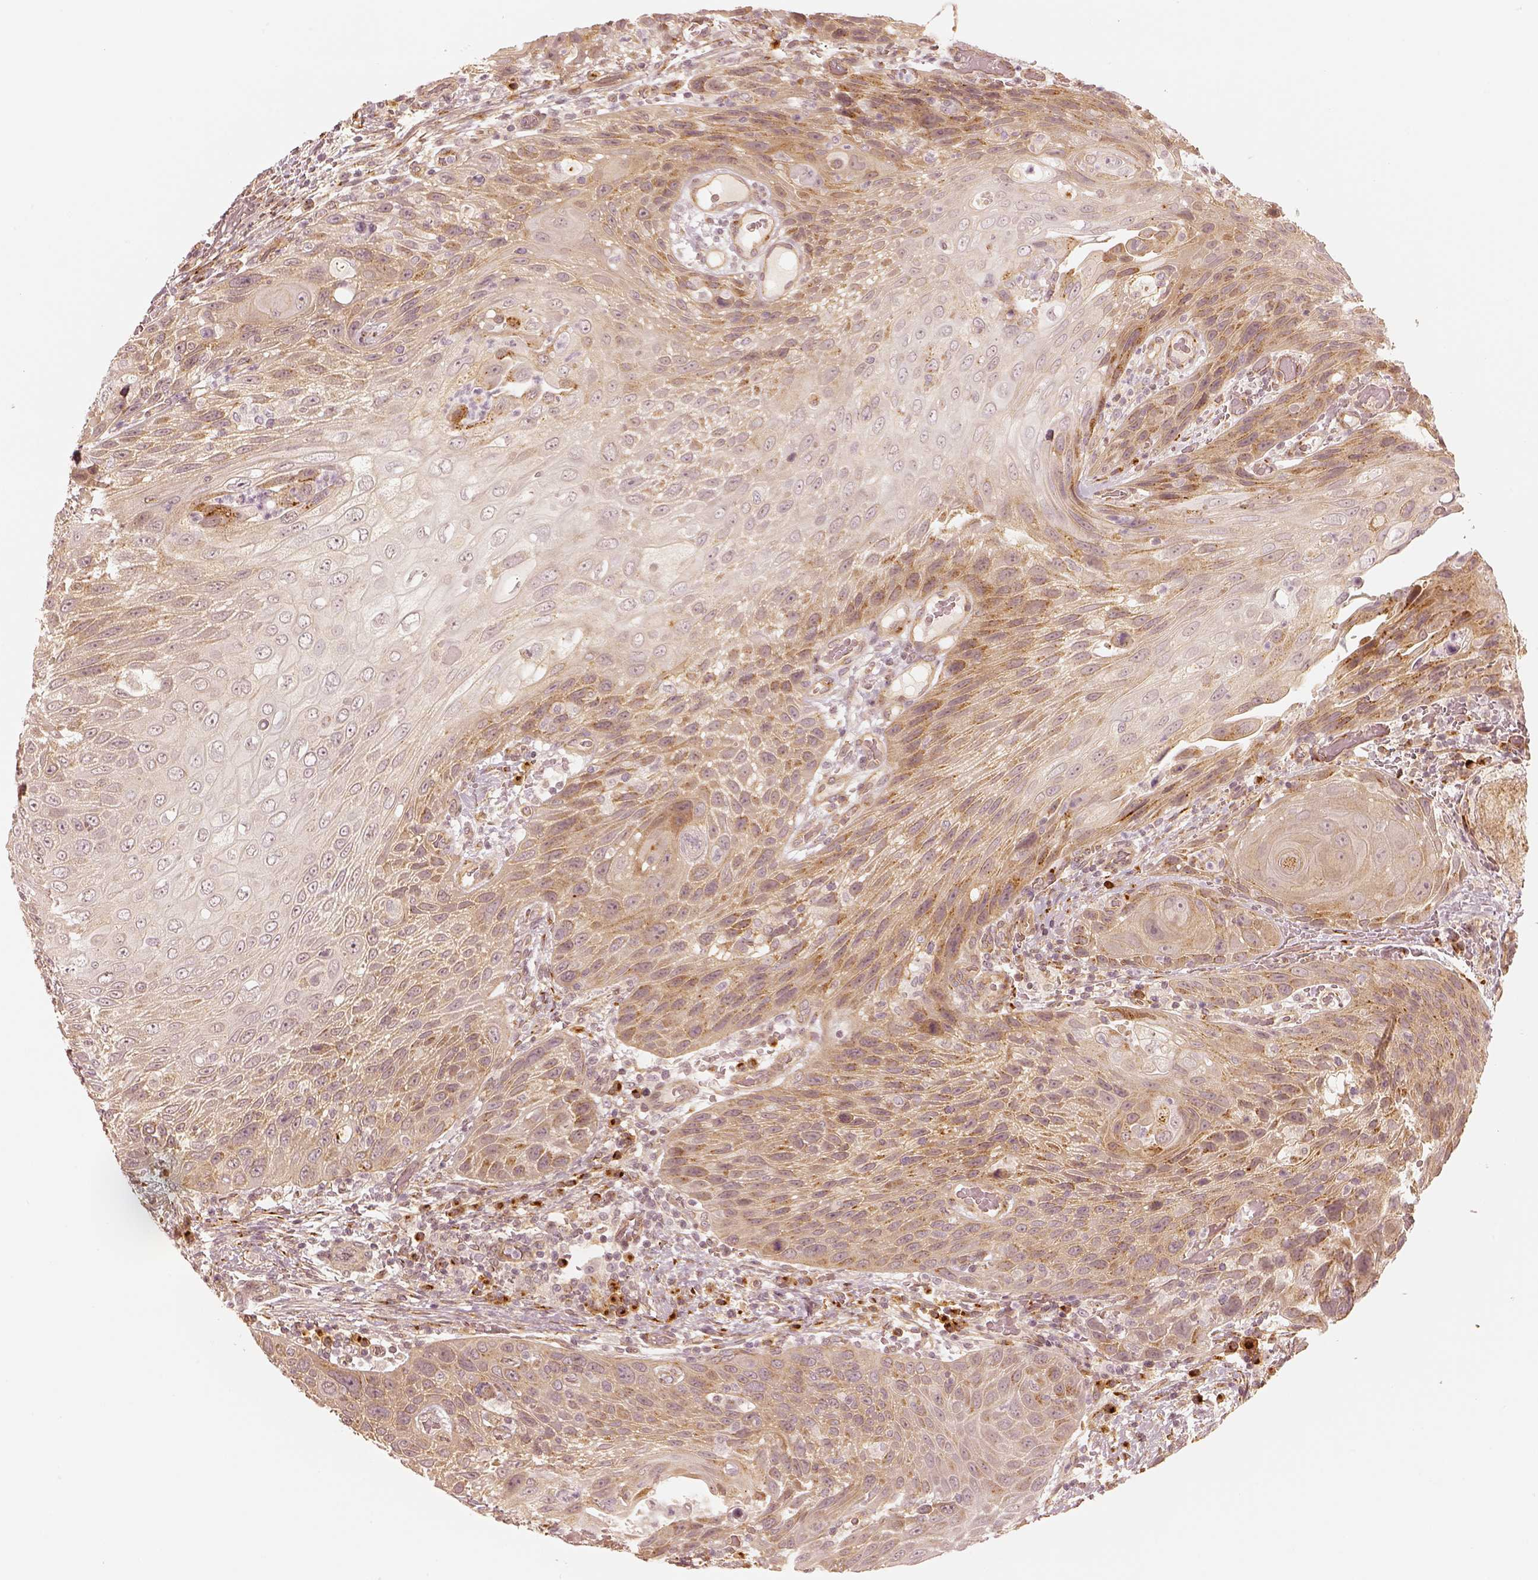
{"staining": {"intensity": "weak", "quantity": "25%-75%", "location": "cytoplasmic/membranous"}, "tissue": "head and neck cancer", "cell_type": "Tumor cells", "image_type": "cancer", "snomed": [{"axis": "morphology", "description": "Squamous cell carcinoma, NOS"}, {"axis": "topography", "description": "Head-Neck"}], "caption": "High-magnification brightfield microscopy of head and neck cancer stained with DAB (brown) and counterstained with hematoxylin (blue). tumor cells exhibit weak cytoplasmic/membranous staining is present in approximately25%-75% of cells.", "gene": "GORASP2", "patient": {"sex": "male", "age": 69}}